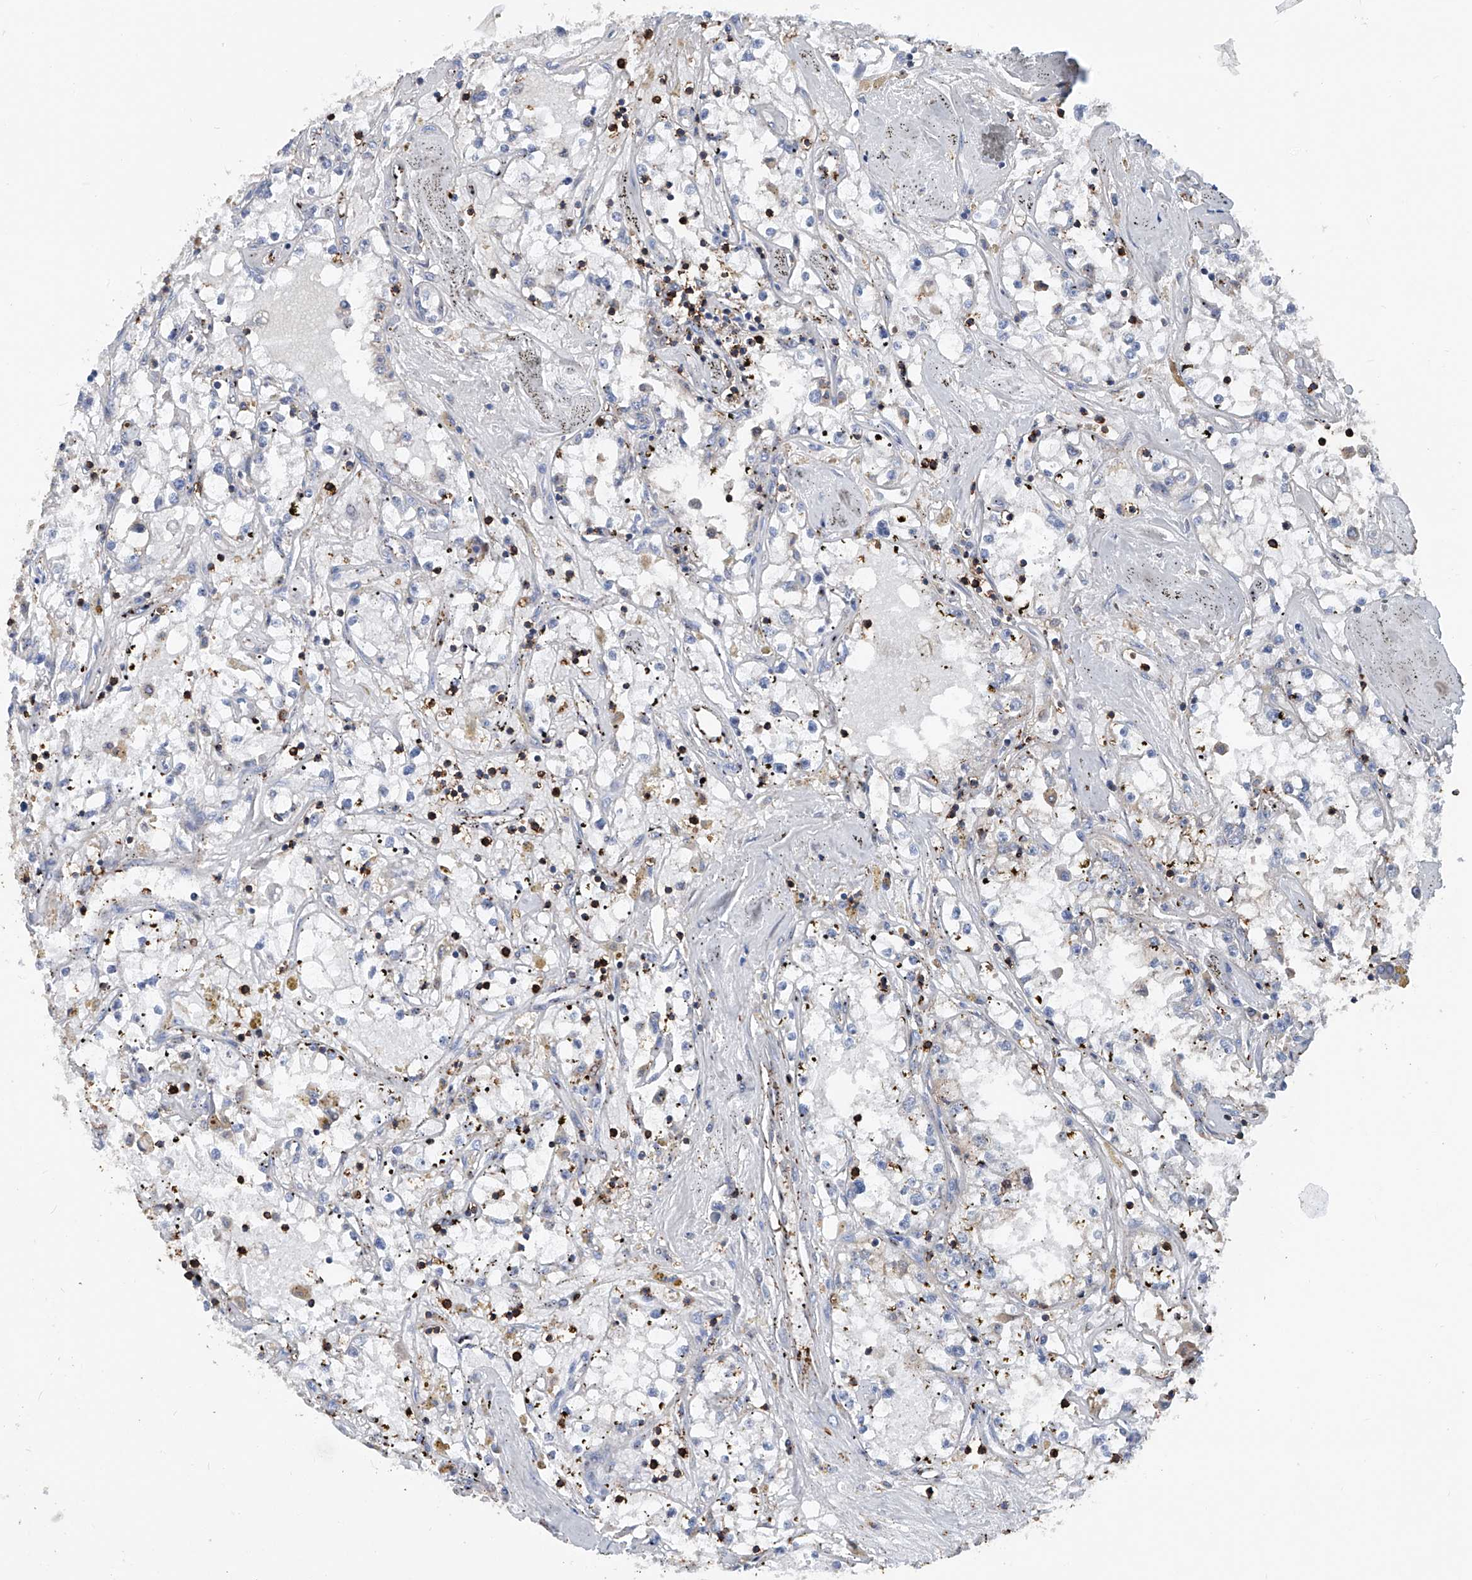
{"staining": {"intensity": "negative", "quantity": "none", "location": "none"}, "tissue": "renal cancer", "cell_type": "Tumor cells", "image_type": "cancer", "snomed": [{"axis": "morphology", "description": "Adenocarcinoma, NOS"}, {"axis": "topography", "description": "Kidney"}], "caption": "This is an immunohistochemistry (IHC) image of renal cancer (adenocarcinoma). There is no expression in tumor cells.", "gene": "ZNF484", "patient": {"sex": "male", "age": 56}}